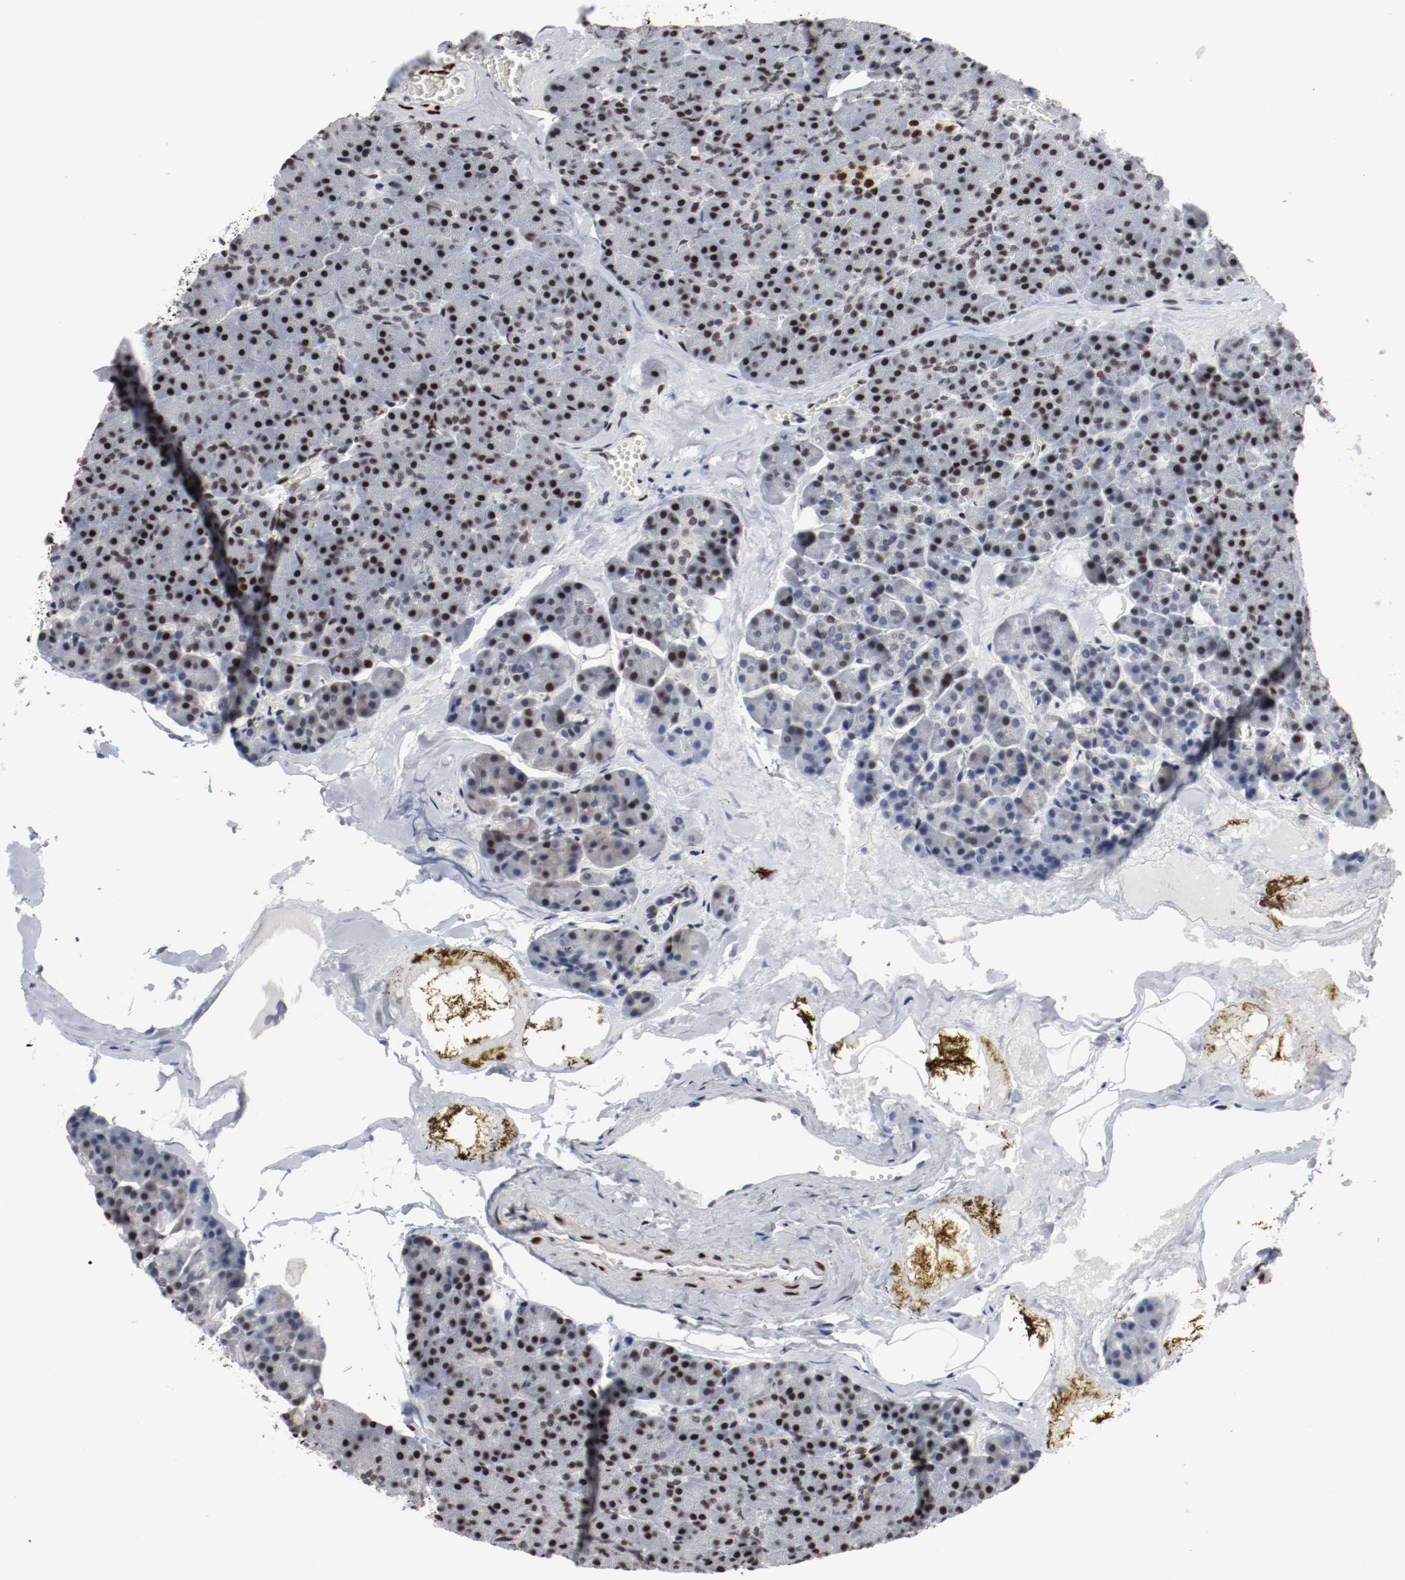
{"staining": {"intensity": "strong", "quantity": ">75%", "location": "nuclear"}, "tissue": "pancreas", "cell_type": "Exocrine glandular cells", "image_type": "normal", "snomed": [{"axis": "morphology", "description": "Normal tissue, NOS"}, {"axis": "topography", "description": "Pancreas"}], "caption": "The micrograph shows a brown stain indicating the presence of a protein in the nuclear of exocrine glandular cells in pancreas. The staining was performed using DAB (3,3'-diaminobenzidine), with brown indicating positive protein expression. Nuclei are stained blue with hematoxylin.", "gene": "MEF2D", "patient": {"sex": "female", "age": 35}}